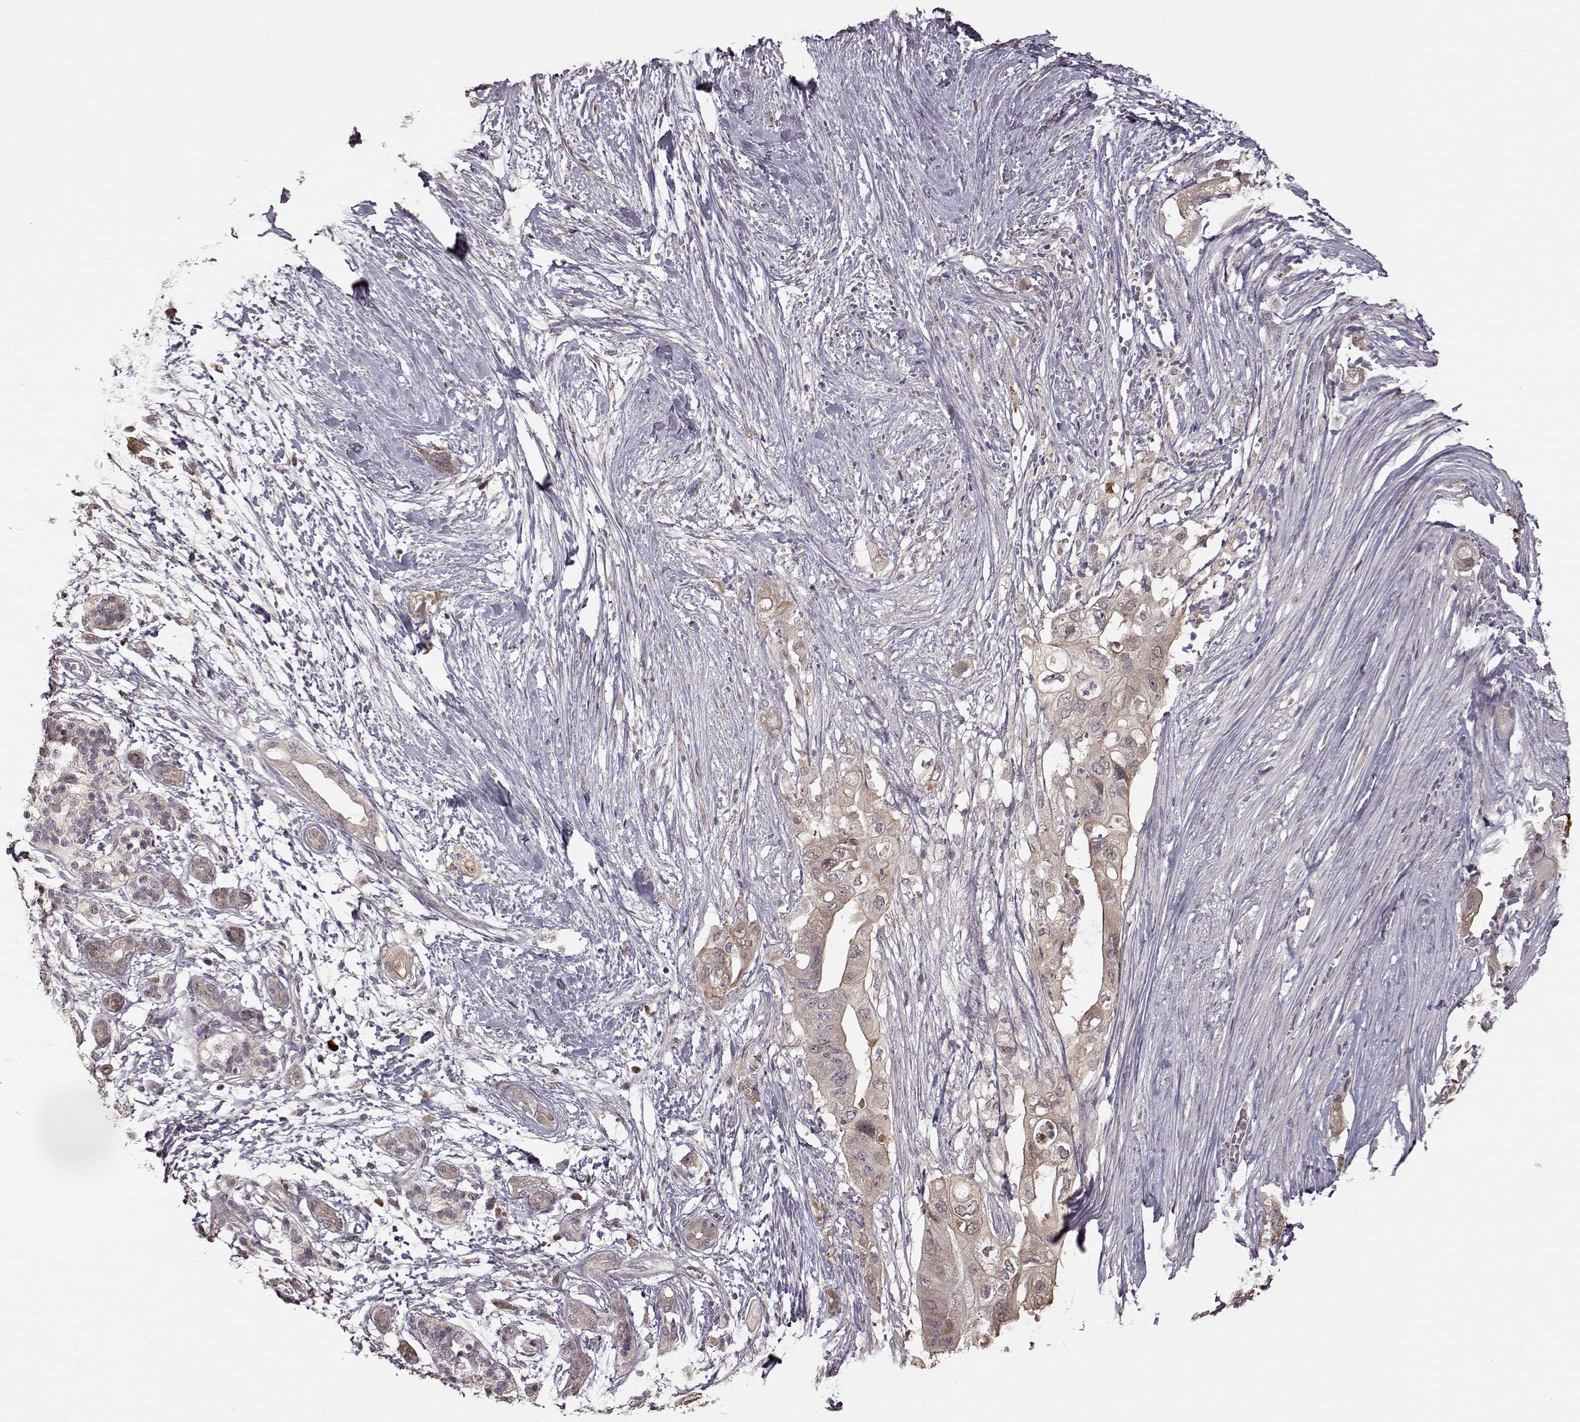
{"staining": {"intensity": "weak", "quantity": ">75%", "location": "cytoplasmic/membranous"}, "tissue": "pancreatic cancer", "cell_type": "Tumor cells", "image_type": "cancer", "snomed": [{"axis": "morphology", "description": "Adenocarcinoma, NOS"}, {"axis": "topography", "description": "Pancreas"}], "caption": "This photomicrograph displays pancreatic cancer (adenocarcinoma) stained with immunohistochemistry (IHC) to label a protein in brown. The cytoplasmic/membranous of tumor cells show weak positivity for the protein. Nuclei are counter-stained blue.", "gene": "CRB1", "patient": {"sex": "female", "age": 72}}